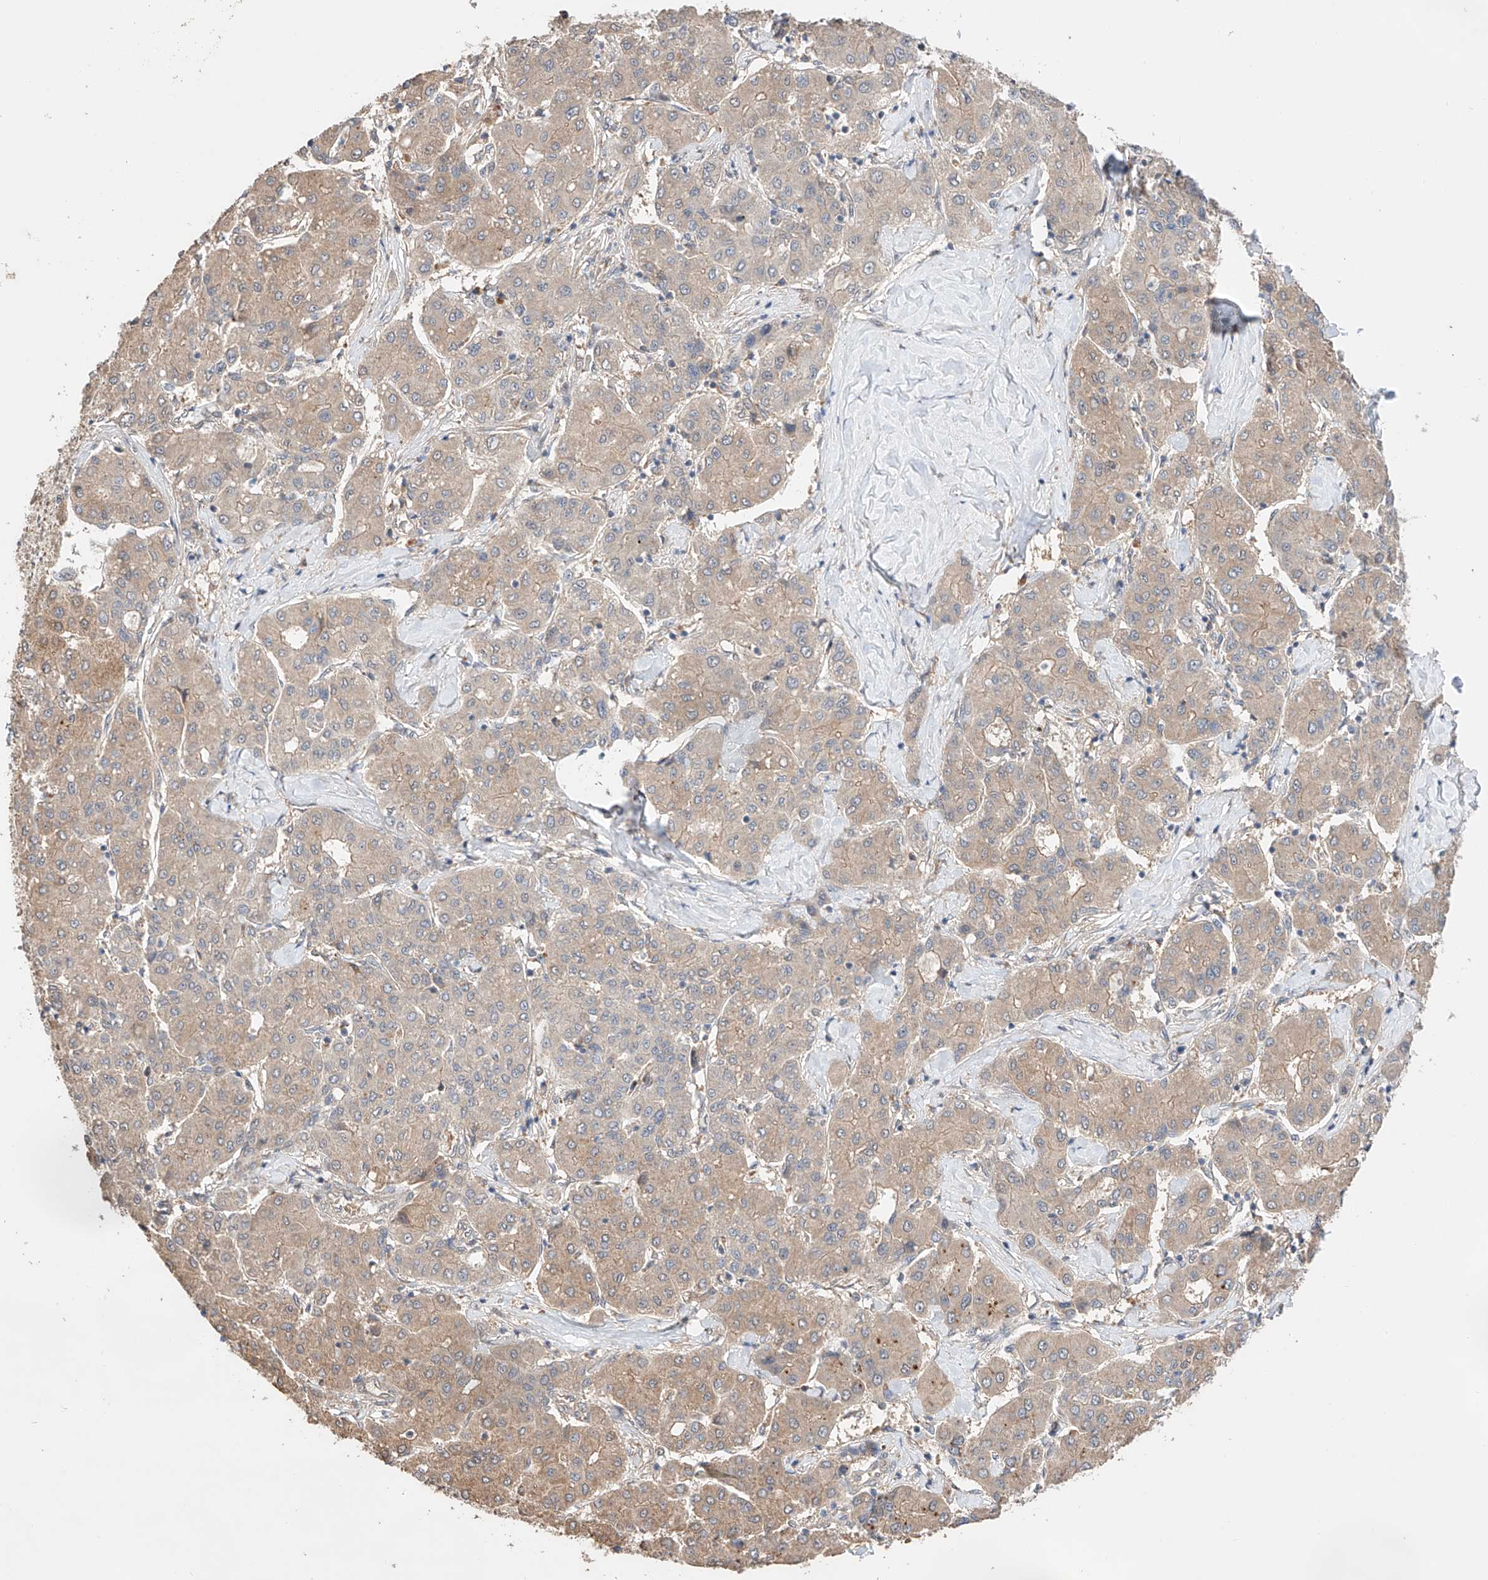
{"staining": {"intensity": "weak", "quantity": ">75%", "location": "cytoplasmic/membranous"}, "tissue": "liver cancer", "cell_type": "Tumor cells", "image_type": "cancer", "snomed": [{"axis": "morphology", "description": "Carcinoma, Hepatocellular, NOS"}, {"axis": "topography", "description": "Liver"}], "caption": "An image showing weak cytoplasmic/membranous positivity in approximately >75% of tumor cells in liver hepatocellular carcinoma, as visualized by brown immunohistochemical staining.", "gene": "ZFHX2", "patient": {"sex": "male", "age": 65}}